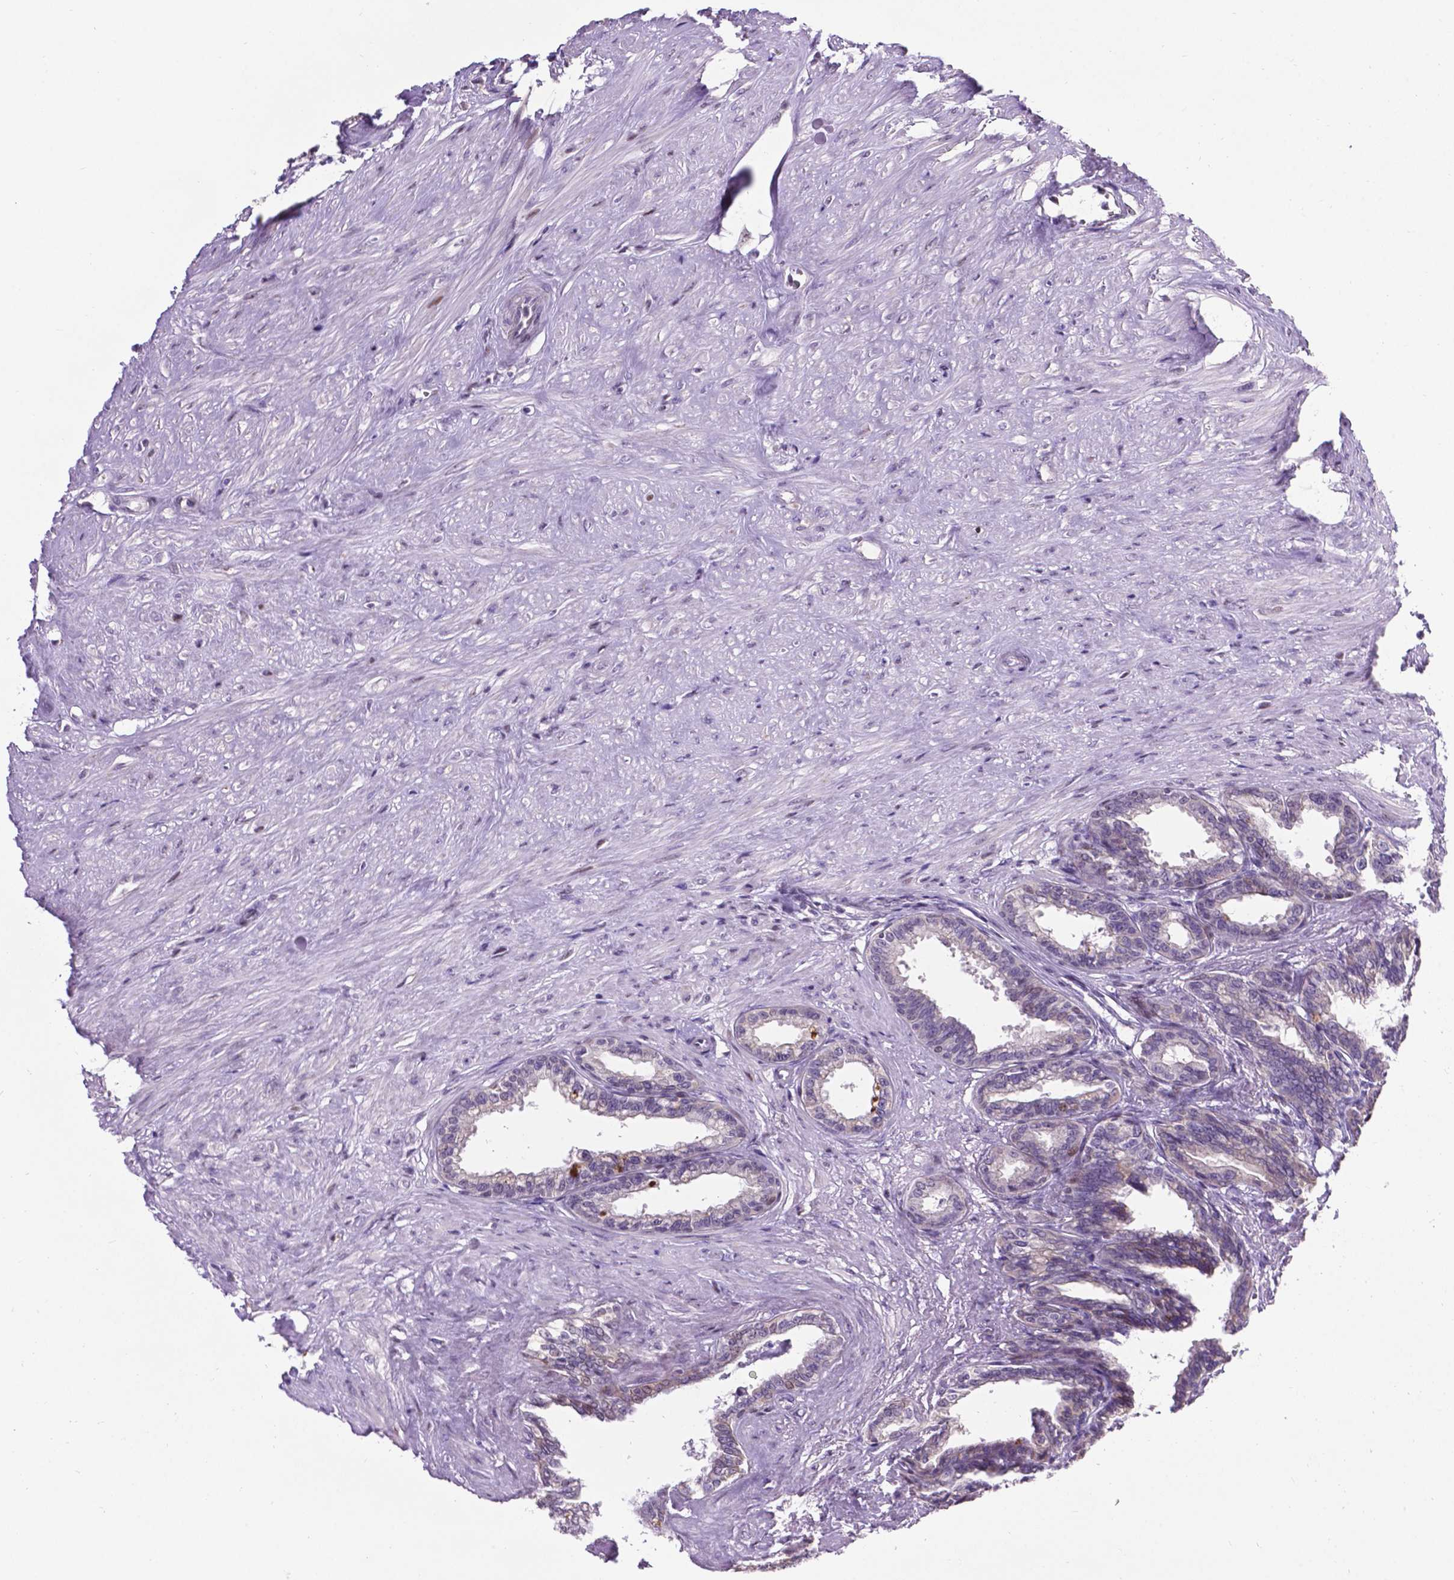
{"staining": {"intensity": "negative", "quantity": "none", "location": "none"}, "tissue": "seminal vesicle", "cell_type": "Glandular cells", "image_type": "normal", "snomed": [{"axis": "morphology", "description": "Normal tissue, NOS"}, {"axis": "morphology", "description": "Urothelial carcinoma, NOS"}, {"axis": "topography", "description": "Urinary bladder"}, {"axis": "topography", "description": "Seminal veicle"}], "caption": "Immunohistochemistry photomicrograph of normal human seminal vesicle stained for a protein (brown), which reveals no staining in glandular cells. (IHC, brightfield microscopy, high magnification).", "gene": "SMAD2", "patient": {"sex": "male", "age": 76}}